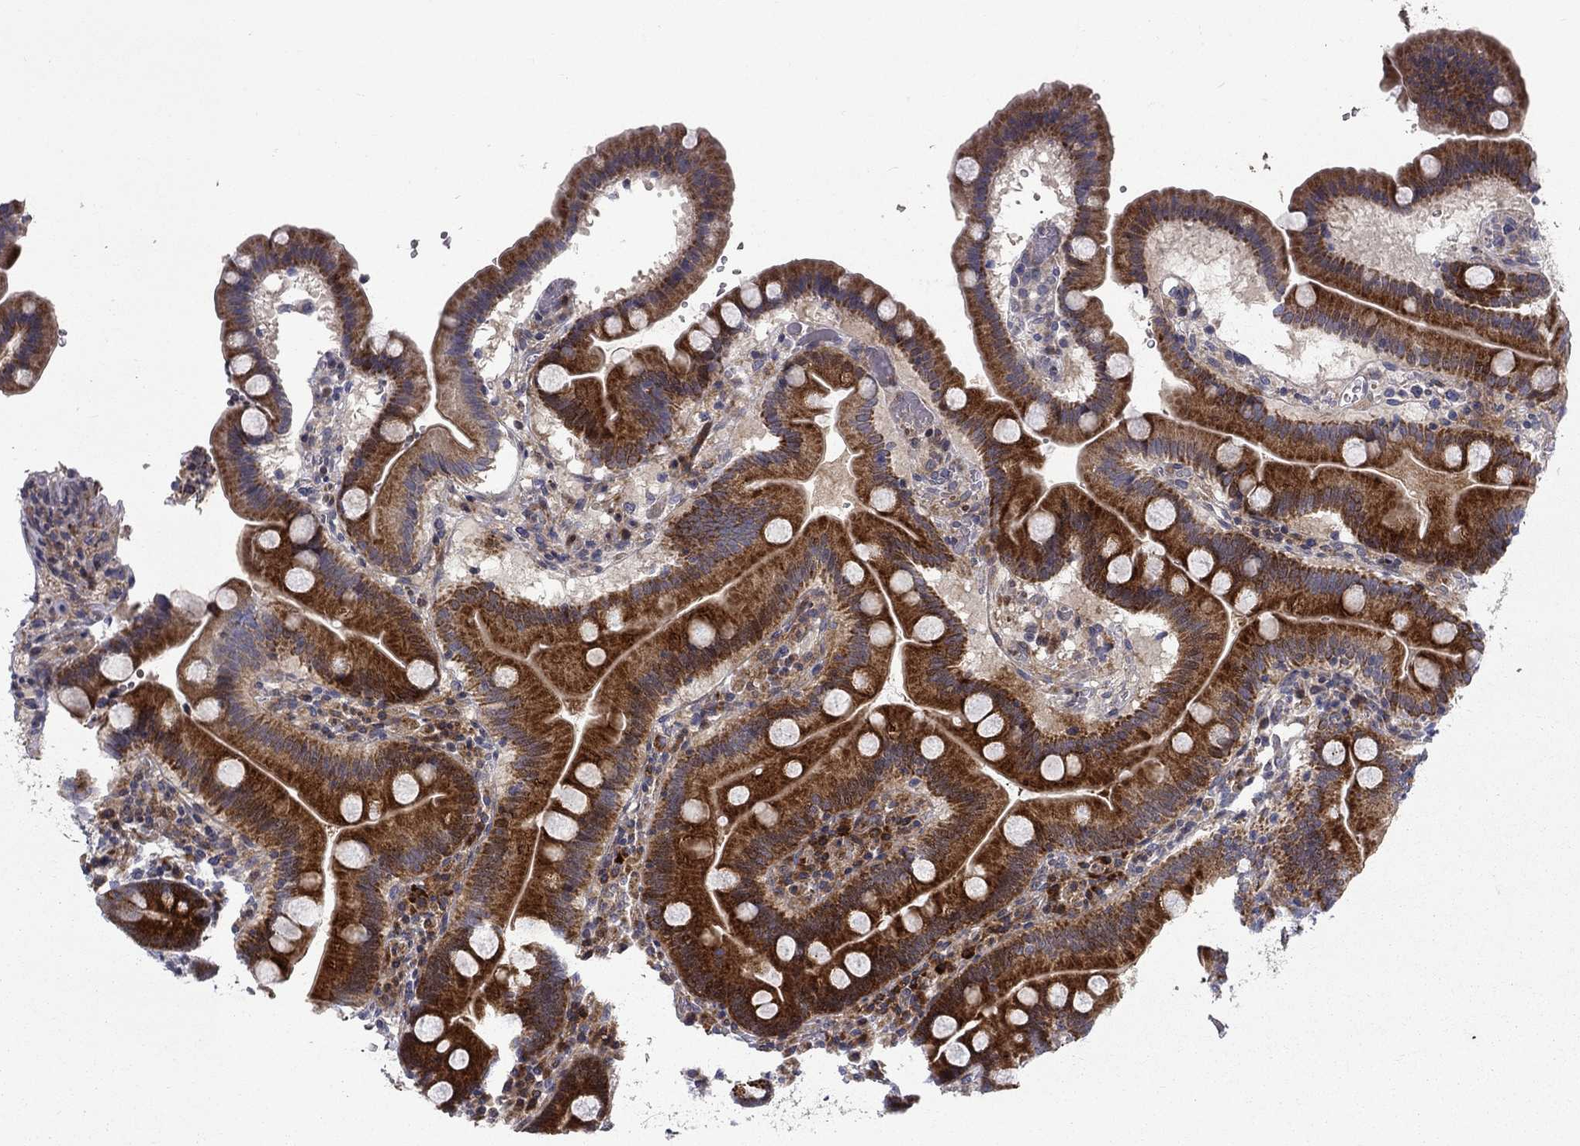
{"staining": {"intensity": "strong", "quantity": ">75%", "location": "cytoplasmic/membranous"}, "tissue": "duodenum", "cell_type": "Glandular cells", "image_type": "normal", "snomed": [{"axis": "morphology", "description": "Normal tissue, NOS"}, {"axis": "topography", "description": "Duodenum"}], "caption": "About >75% of glandular cells in normal human duodenum show strong cytoplasmic/membranous protein positivity as visualized by brown immunohistochemical staining.", "gene": "MIOS", "patient": {"sex": "male", "age": 59}}